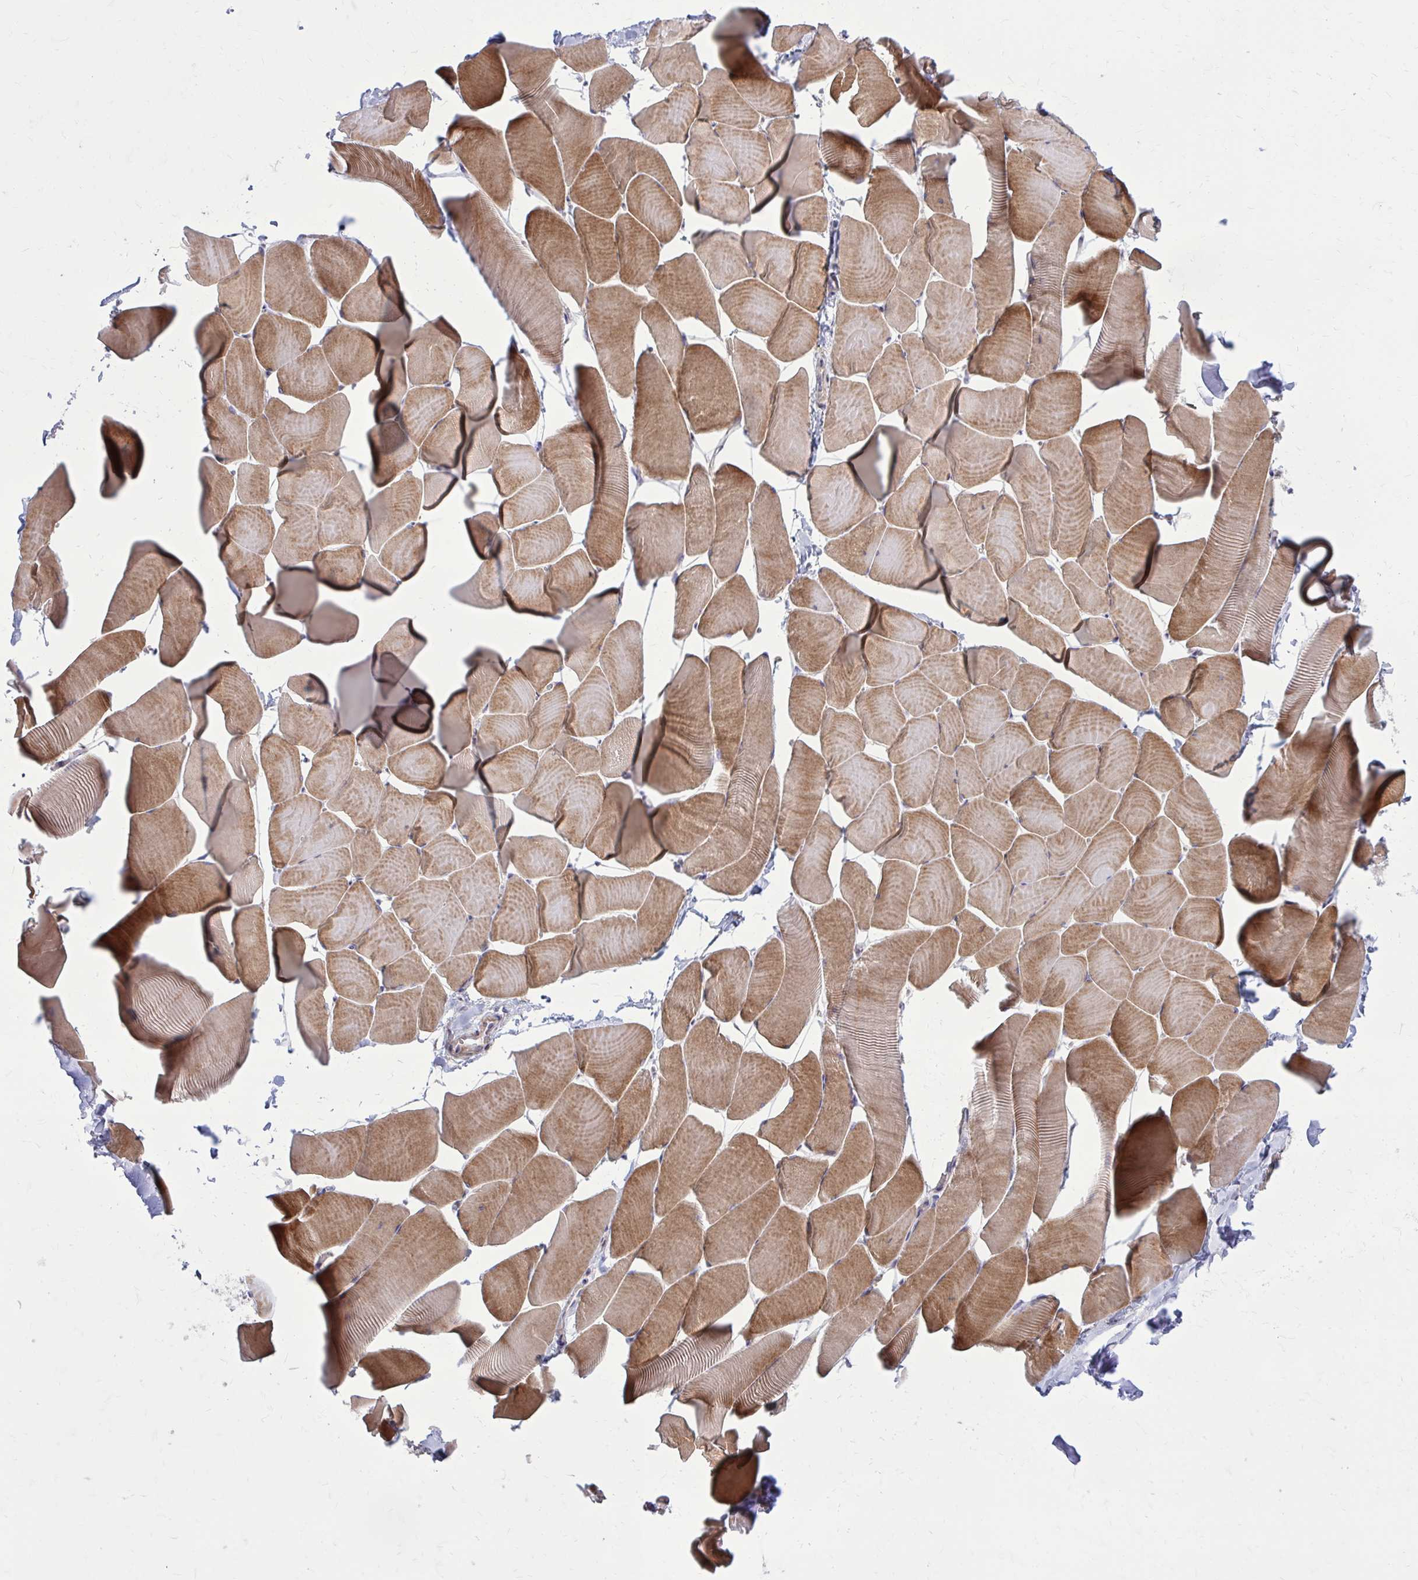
{"staining": {"intensity": "moderate", "quantity": ">75%", "location": "cytoplasmic/membranous"}, "tissue": "skeletal muscle", "cell_type": "Myocytes", "image_type": "normal", "snomed": [{"axis": "morphology", "description": "Normal tissue, NOS"}, {"axis": "topography", "description": "Skeletal muscle"}], "caption": "Moderate cytoplasmic/membranous expression is seen in about >75% of myocytes in normal skeletal muscle.", "gene": "FAP", "patient": {"sex": "male", "age": 25}}